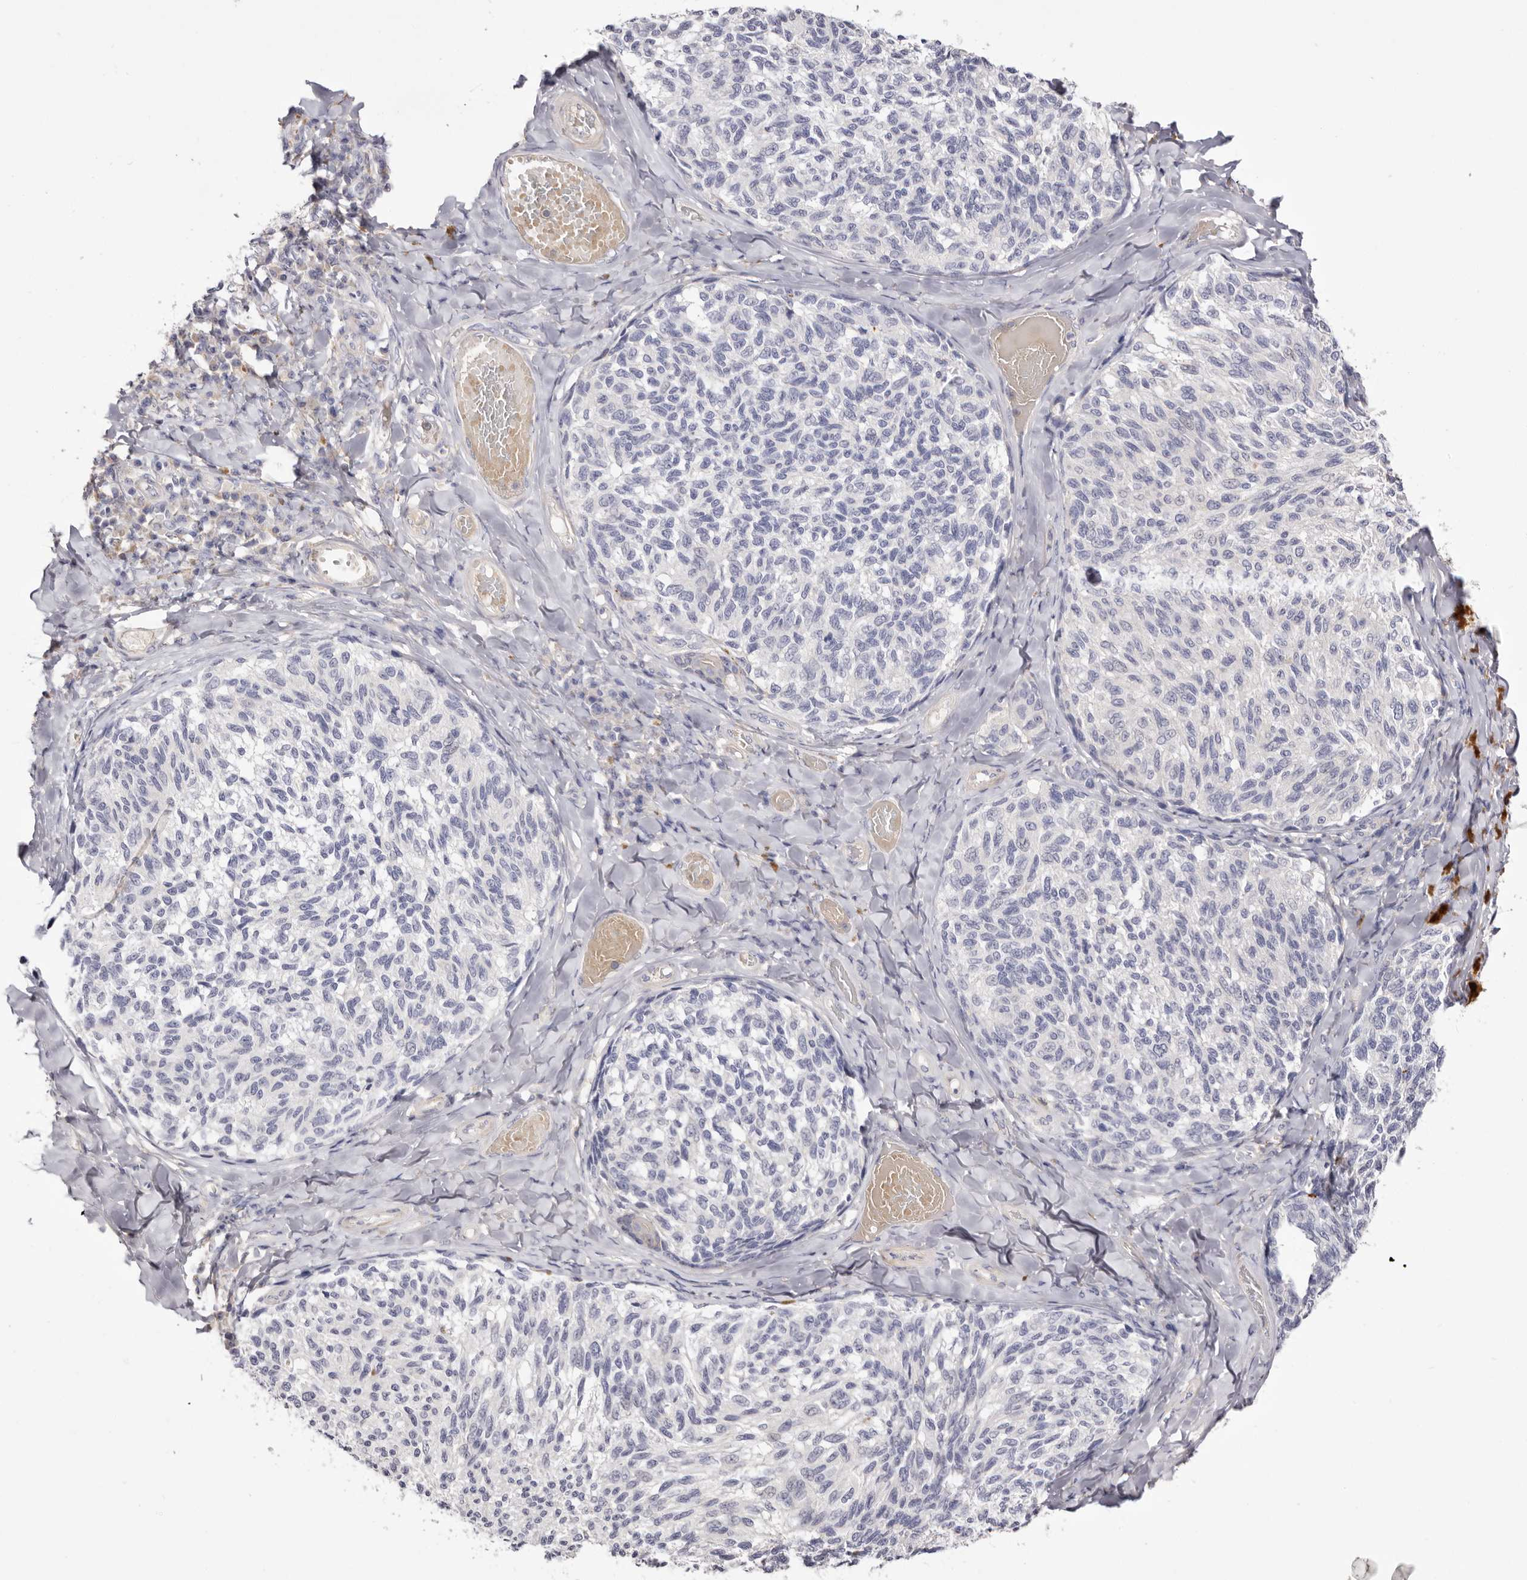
{"staining": {"intensity": "negative", "quantity": "none", "location": "none"}, "tissue": "melanoma", "cell_type": "Tumor cells", "image_type": "cancer", "snomed": [{"axis": "morphology", "description": "Malignant melanoma, NOS"}, {"axis": "topography", "description": "Skin"}], "caption": "High magnification brightfield microscopy of melanoma stained with DAB (brown) and counterstained with hematoxylin (blue): tumor cells show no significant positivity. The staining is performed using DAB brown chromogen with nuclei counter-stained in using hematoxylin.", "gene": "S1PR5", "patient": {"sex": "female", "age": 73}}